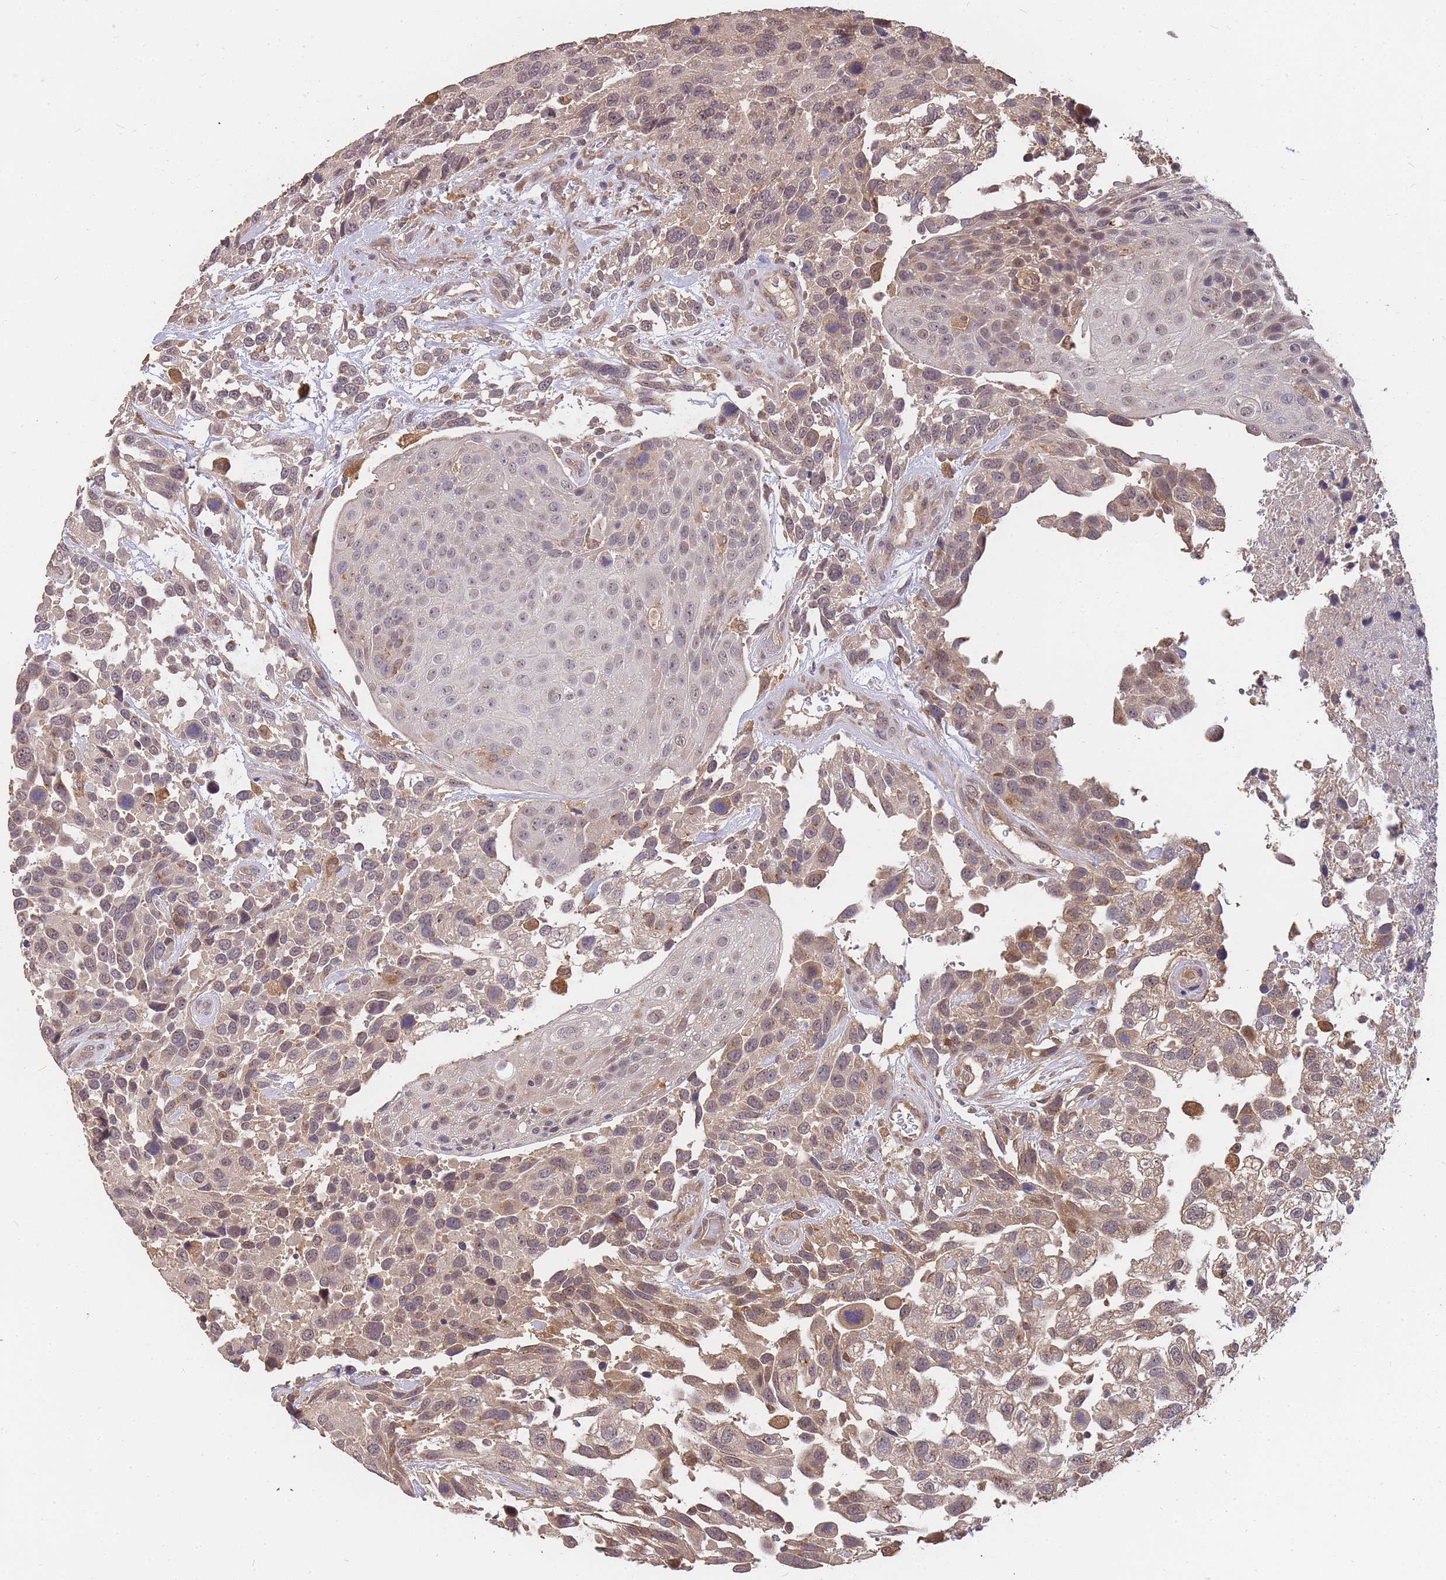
{"staining": {"intensity": "weak", "quantity": ">75%", "location": "cytoplasmic/membranous,nuclear"}, "tissue": "urothelial cancer", "cell_type": "Tumor cells", "image_type": "cancer", "snomed": [{"axis": "morphology", "description": "Urothelial carcinoma, High grade"}, {"axis": "topography", "description": "Urinary bladder"}], "caption": "Urothelial cancer stained for a protein demonstrates weak cytoplasmic/membranous and nuclear positivity in tumor cells.", "gene": "CDKN2AIPNL", "patient": {"sex": "female", "age": 70}}